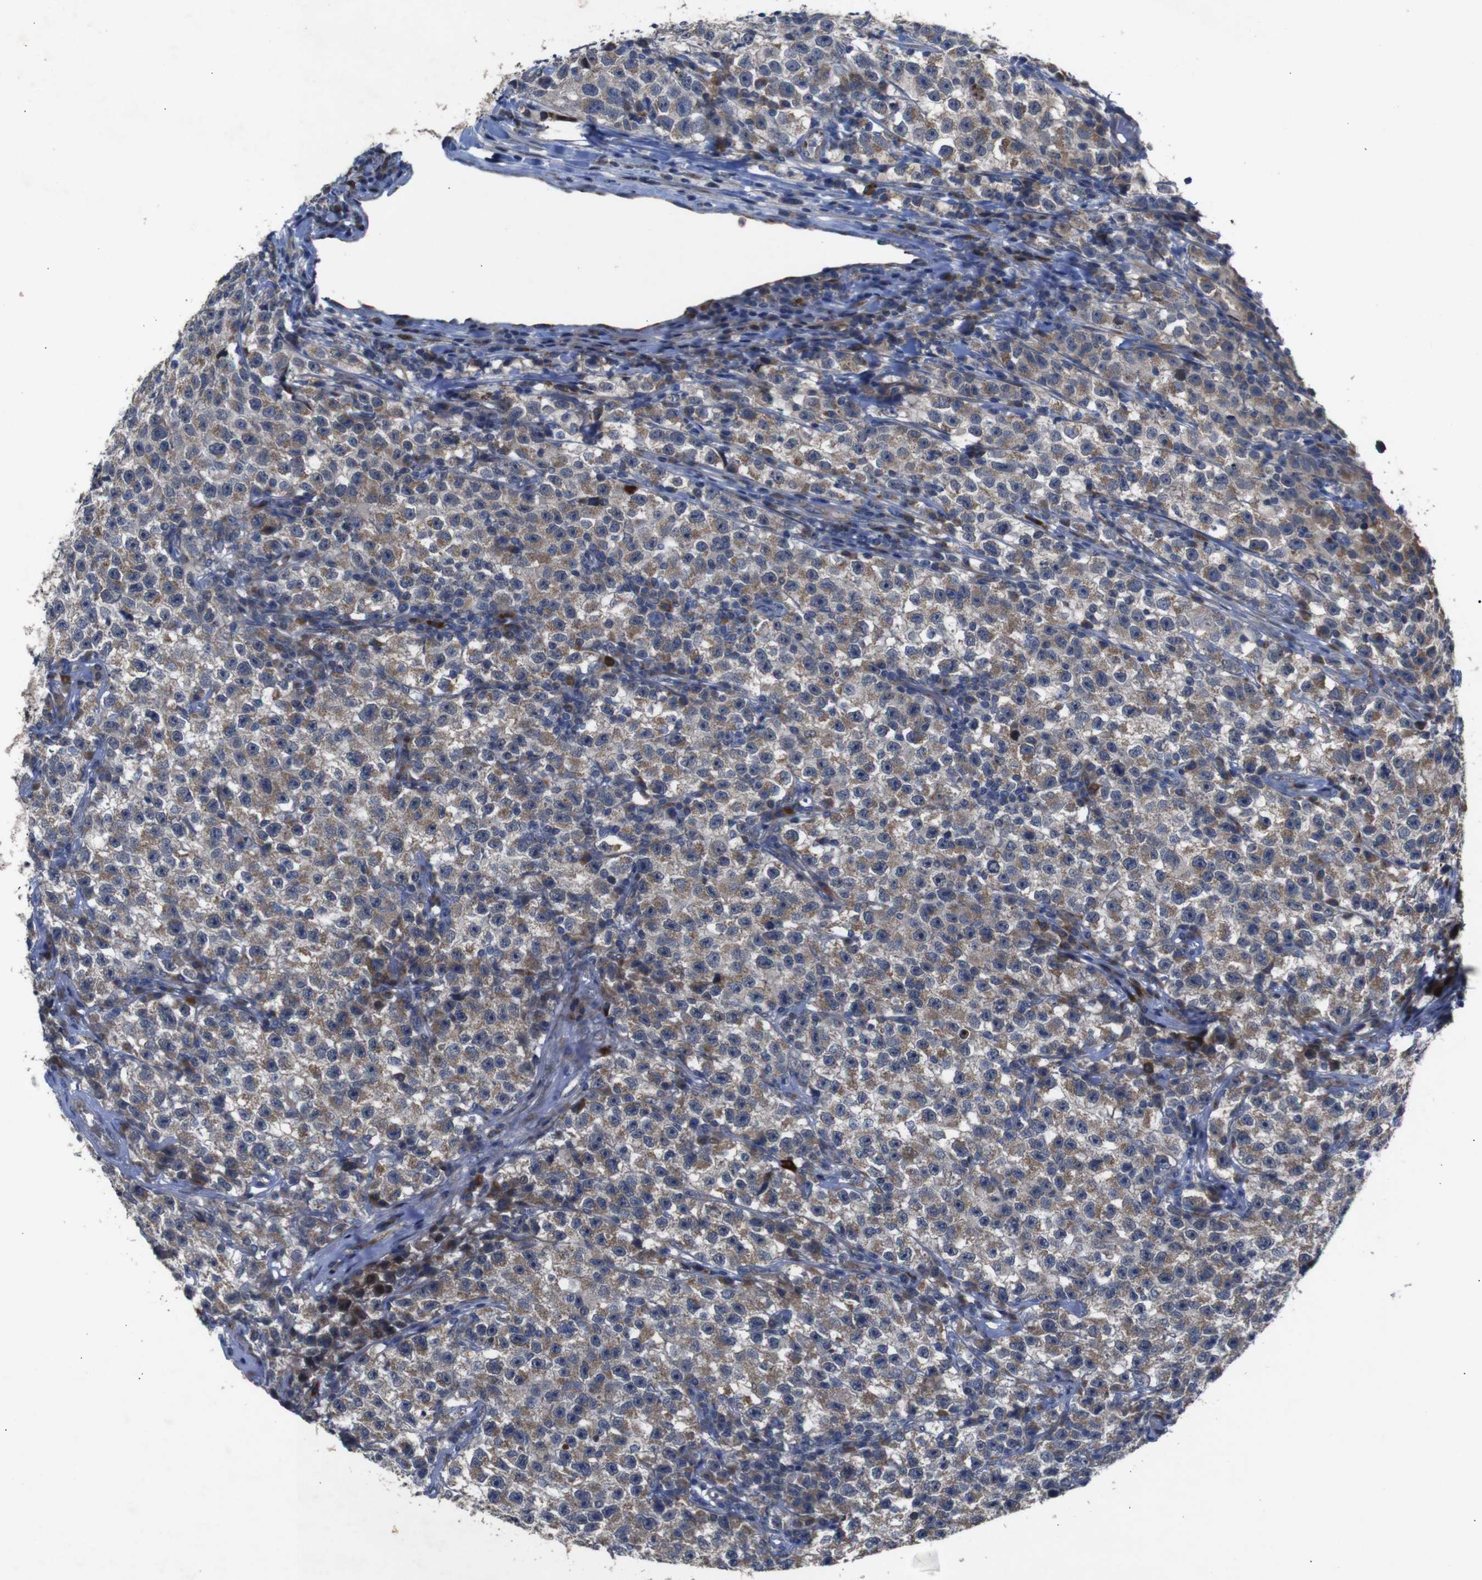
{"staining": {"intensity": "moderate", "quantity": "25%-75%", "location": "cytoplasmic/membranous"}, "tissue": "testis cancer", "cell_type": "Tumor cells", "image_type": "cancer", "snomed": [{"axis": "morphology", "description": "Seminoma, NOS"}, {"axis": "topography", "description": "Testis"}], "caption": "Immunohistochemistry histopathology image of neoplastic tissue: human seminoma (testis) stained using immunohistochemistry exhibits medium levels of moderate protein expression localized specifically in the cytoplasmic/membranous of tumor cells, appearing as a cytoplasmic/membranous brown color.", "gene": "CHST10", "patient": {"sex": "male", "age": 22}}